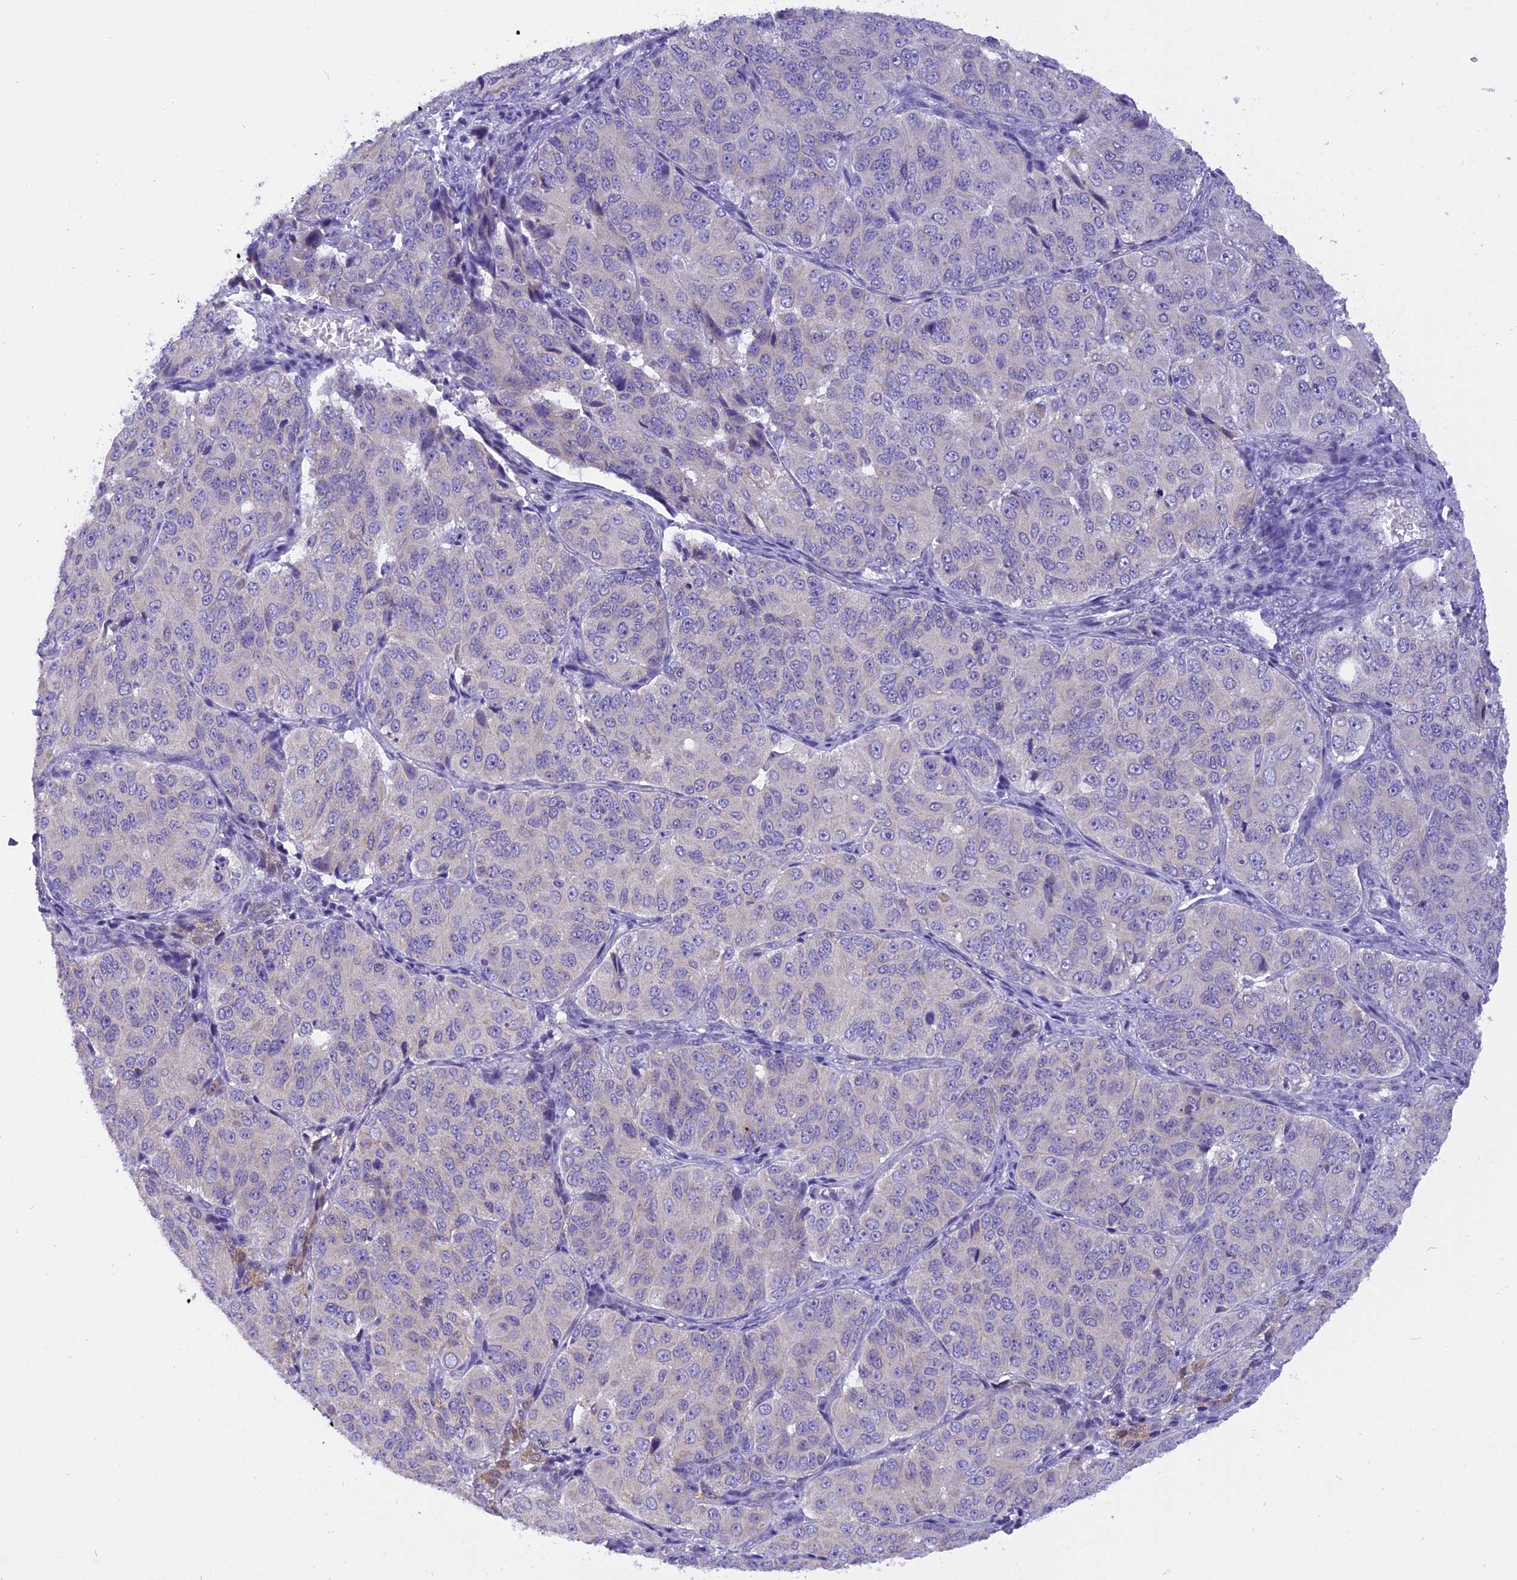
{"staining": {"intensity": "negative", "quantity": "none", "location": "none"}, "tissue": "ovarian cancer", "cell_type": "Tumor cells", "image_type": "cancer", "snomed": [{"axis": "morphology", "description": "Carcinoma, endometroid"}, {"axis": "topography", "description": "Ovary"}], "caption": "Tumor cells show no significant expression in endometroid carcinoma (ovarian).", "gene": "TRIM3", "patient": {"sex": "female", "age": 51}}